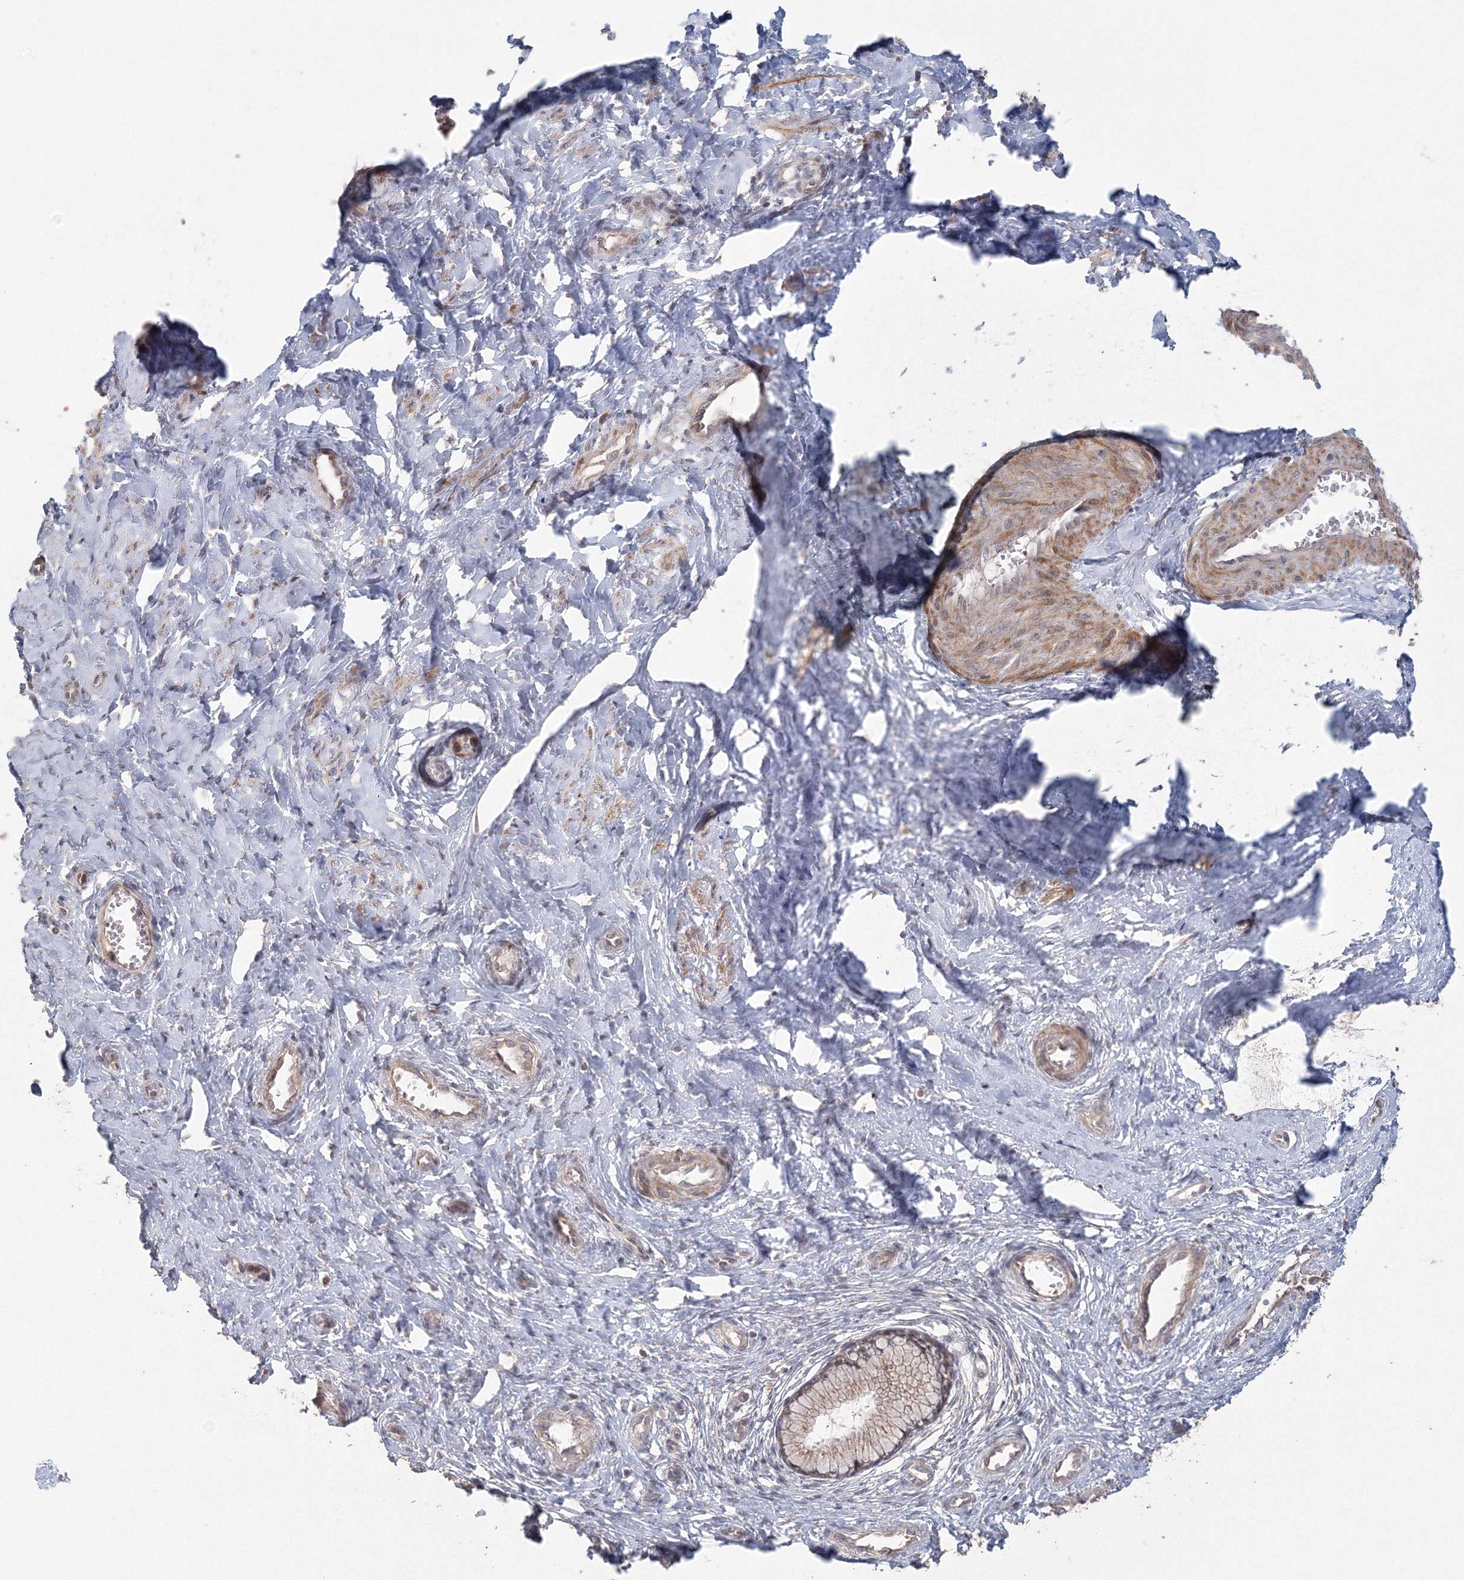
{"staining": {"intensity": "weak", "quantity": ">75%", "location": "cytoplasmic/membranous"}, "tissue": "cervix", "cell_type": "Glandular cells", "image_type": "normal", "snomed": [{"axis": "morphology", "description": "Normal tissue, NOS"}, {"axis": "topography", "description": "Cervix"}], "caption": "Brown immunohistochemical staining in benign cervix exhibits weak cytoplasmic/membranous staining in about >75% of glandular cells.", "gene": "TACC2", "patient": {"sex": "female", "age": 36}}